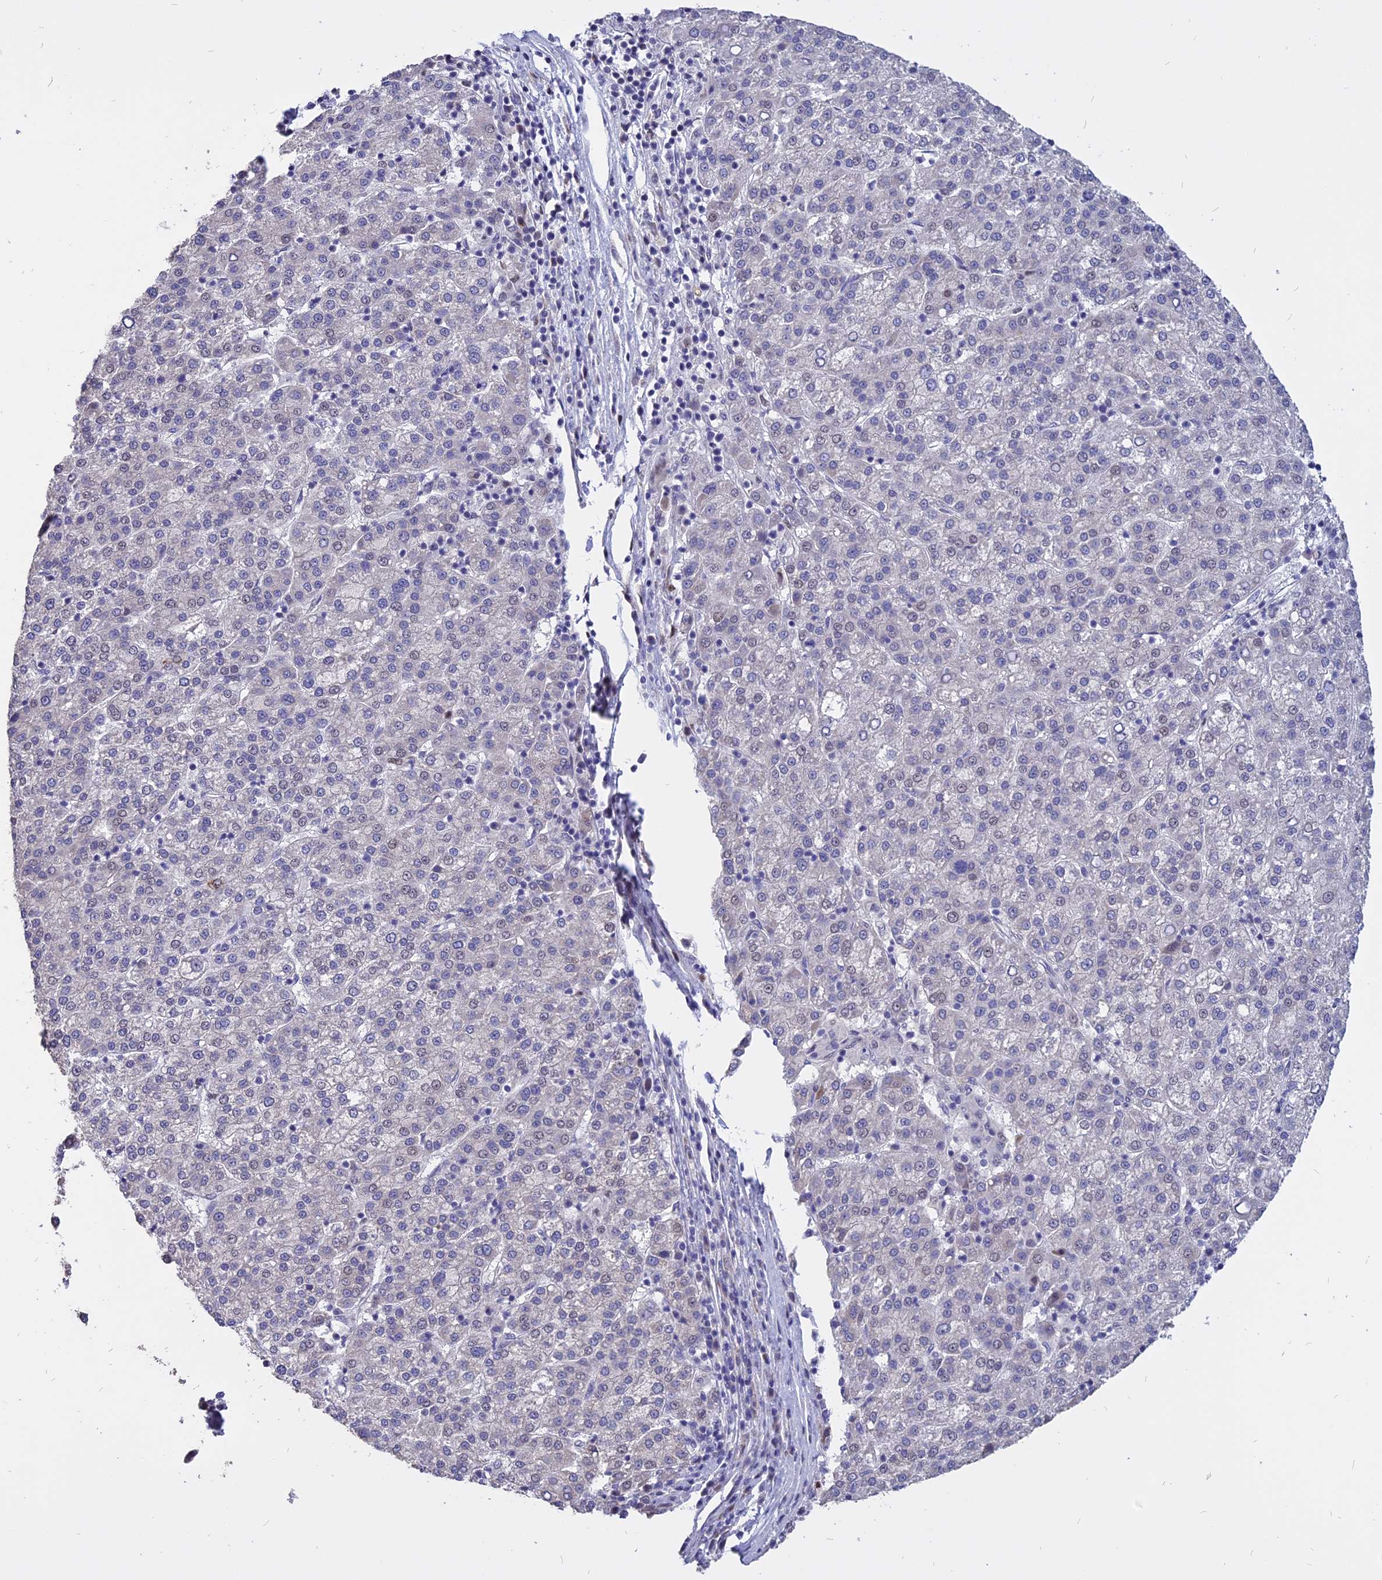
{"staining": {"intensity": "negative", "quantity": "none", "location": "none"}, "tissue": "liver cancer", "cell_type": "Tumor cells", "image_type": "cancer", "snomed": [{"axis": "morphology", "description": "Carcinoma, Hepatocellular, NOS"}, {"axis": "topography", "description": "Liver"}], "caption": "Photomicrograph shows no significant protein positivity in tumor cells of liver cancer (hepatocellular carcinoma).", "gene": "TMEM263", "patient": {"sex": "female", "age": 58}}